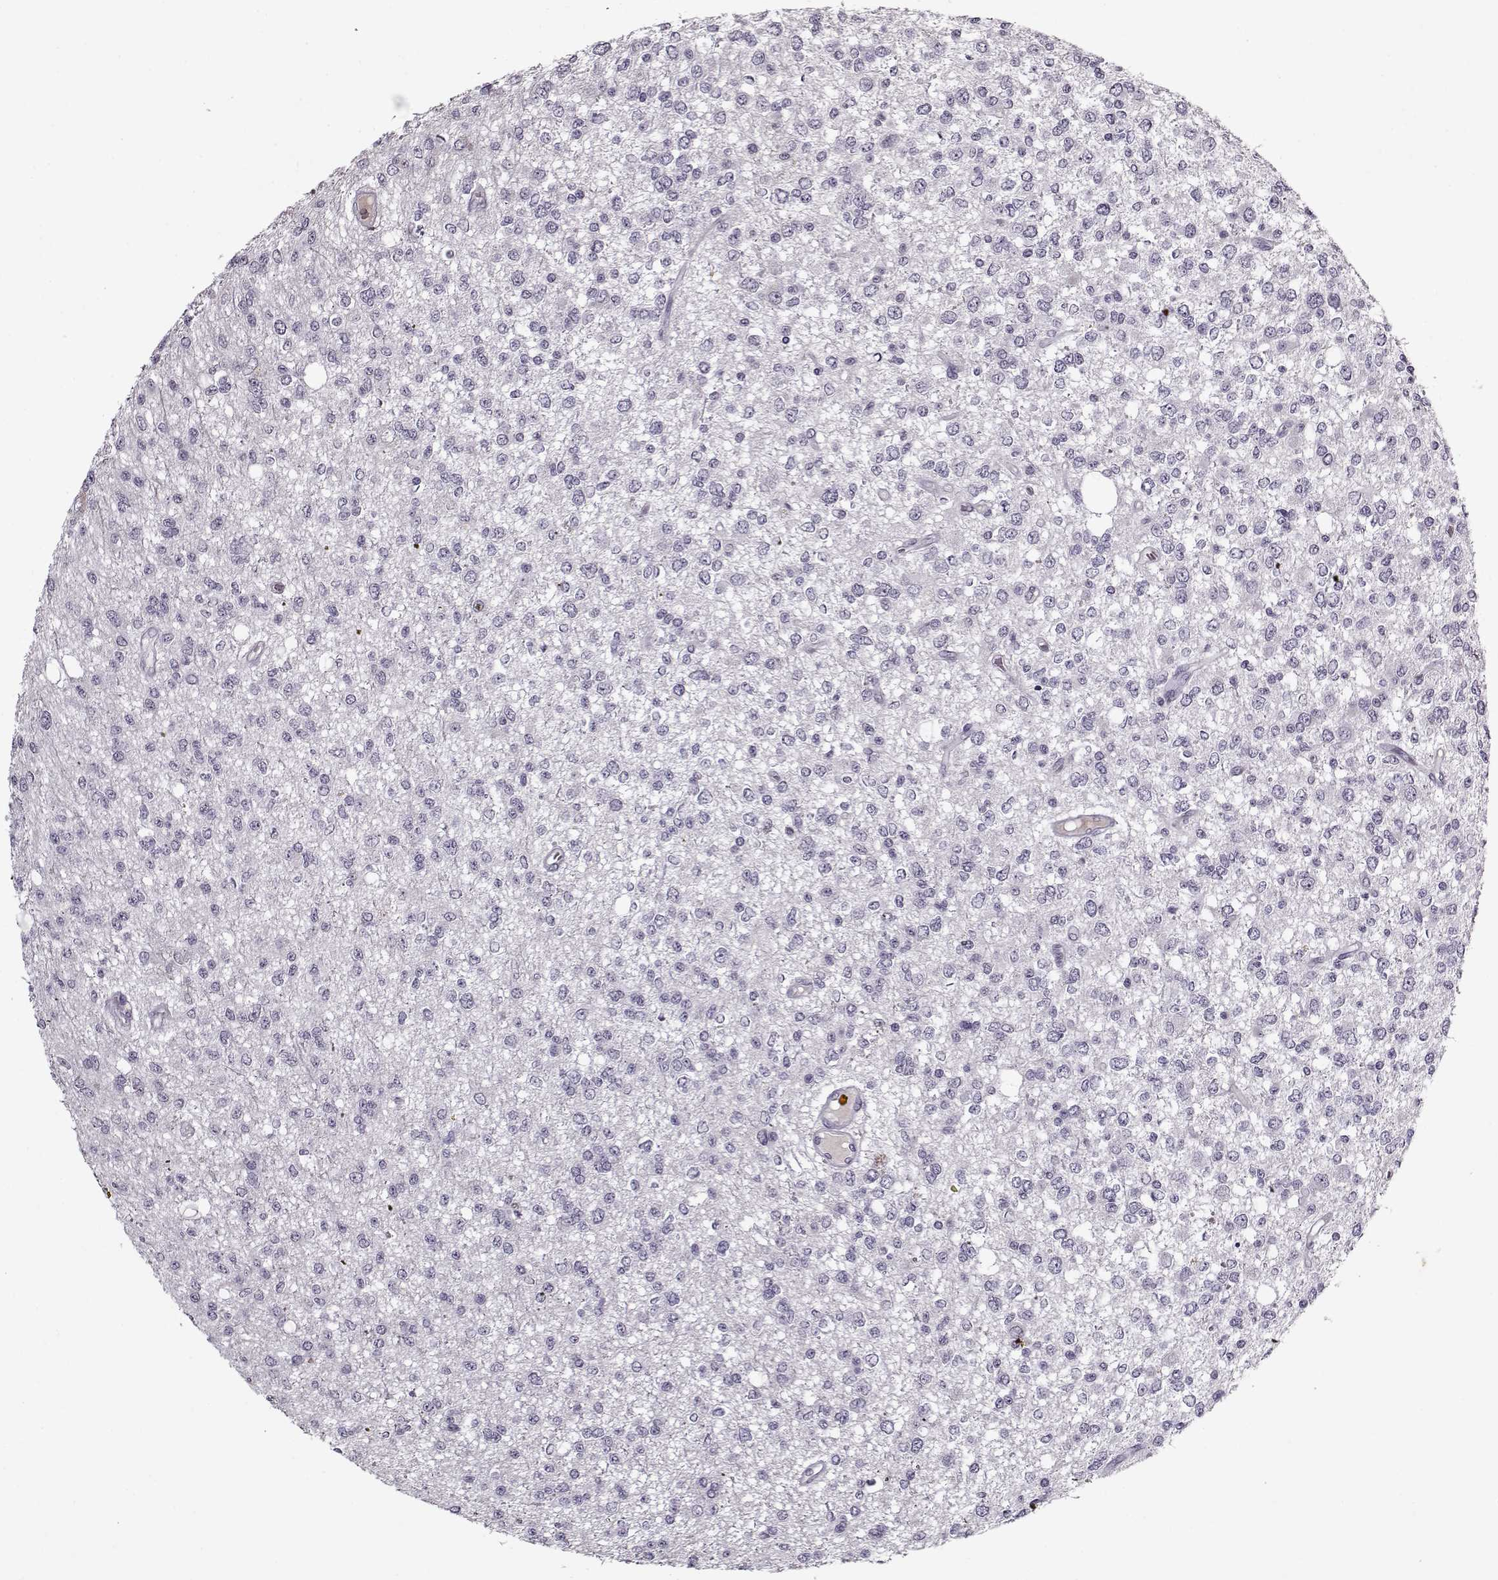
{"staining": {"intensity": "negative", "quantity": "none", "location": "none"}, "tissue": "glioma", "cell_type": "Tumor cells", "image_type": "cancer", "snomed": [{"axis": "morphology", "description": "Glioma, malignant, Low grade"}, {"axis": "topography", "description": "Brain"}], "caption": "Immunohistochemistry (IHC) of low-grade glioma (malignant) displays no expression in tumor cells.", "gene": "KRT9", "patient": {"sex": "male", "age": 67}}